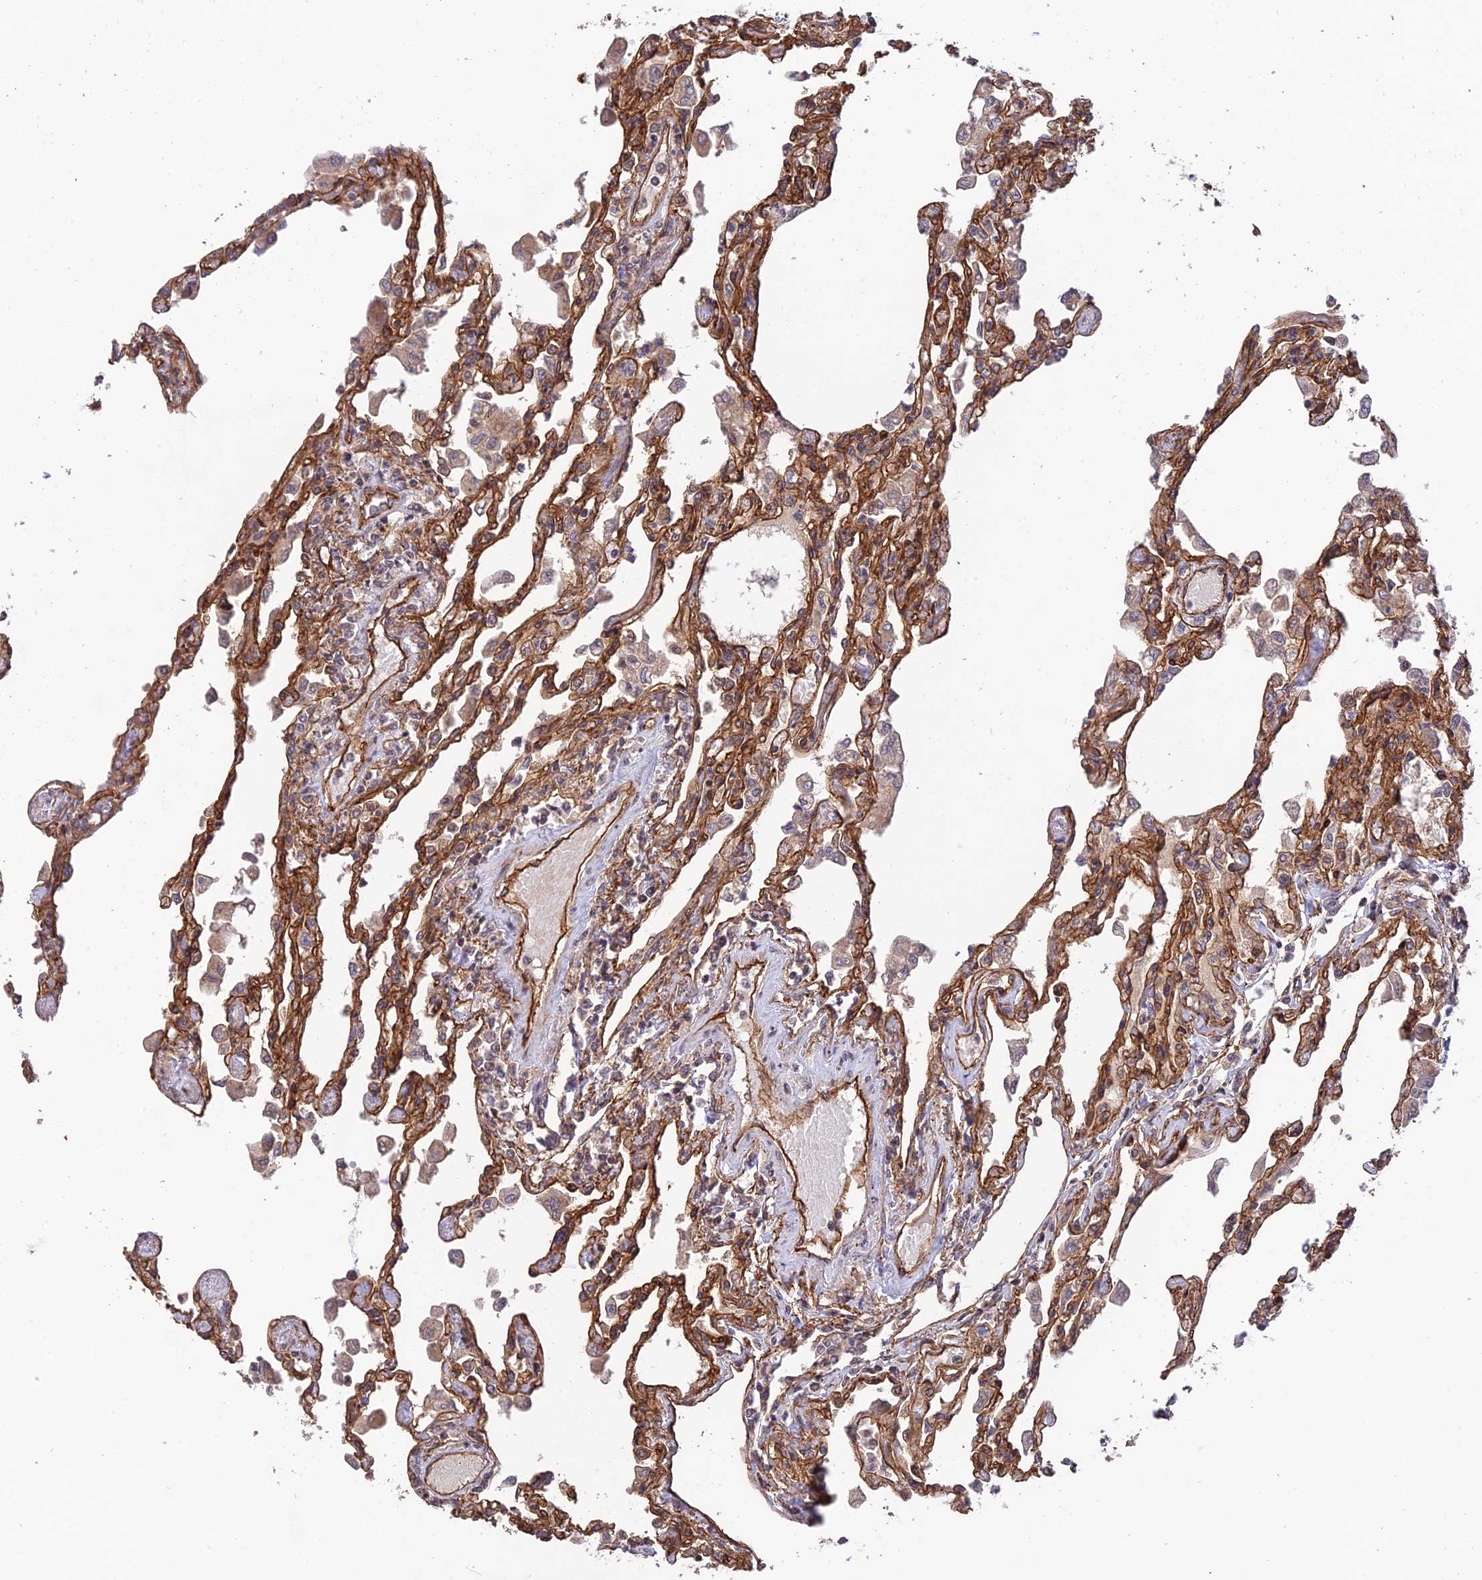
{"staining": {"intensity": "strong", "quantity": ">75%", "location": "cytoplasmic/membranous"}, "tissue": "lung", "cell_type": "Alveolar cells", "image_type": "normal", "snomed": [{"axis": "morphology", "description": "Normal tissue, NOS"}, {"axis": "topography", "description": "Bronchus"}, {"axis": "topography", "description": "Lung"}], "caption": "A brown stain shows strong cytoplasmic/membranous positivity of a protein in alveolar cells of unremarkable human lung.", "gene": "HOMER2", "patient": {"sex": "female", "age": 49}}